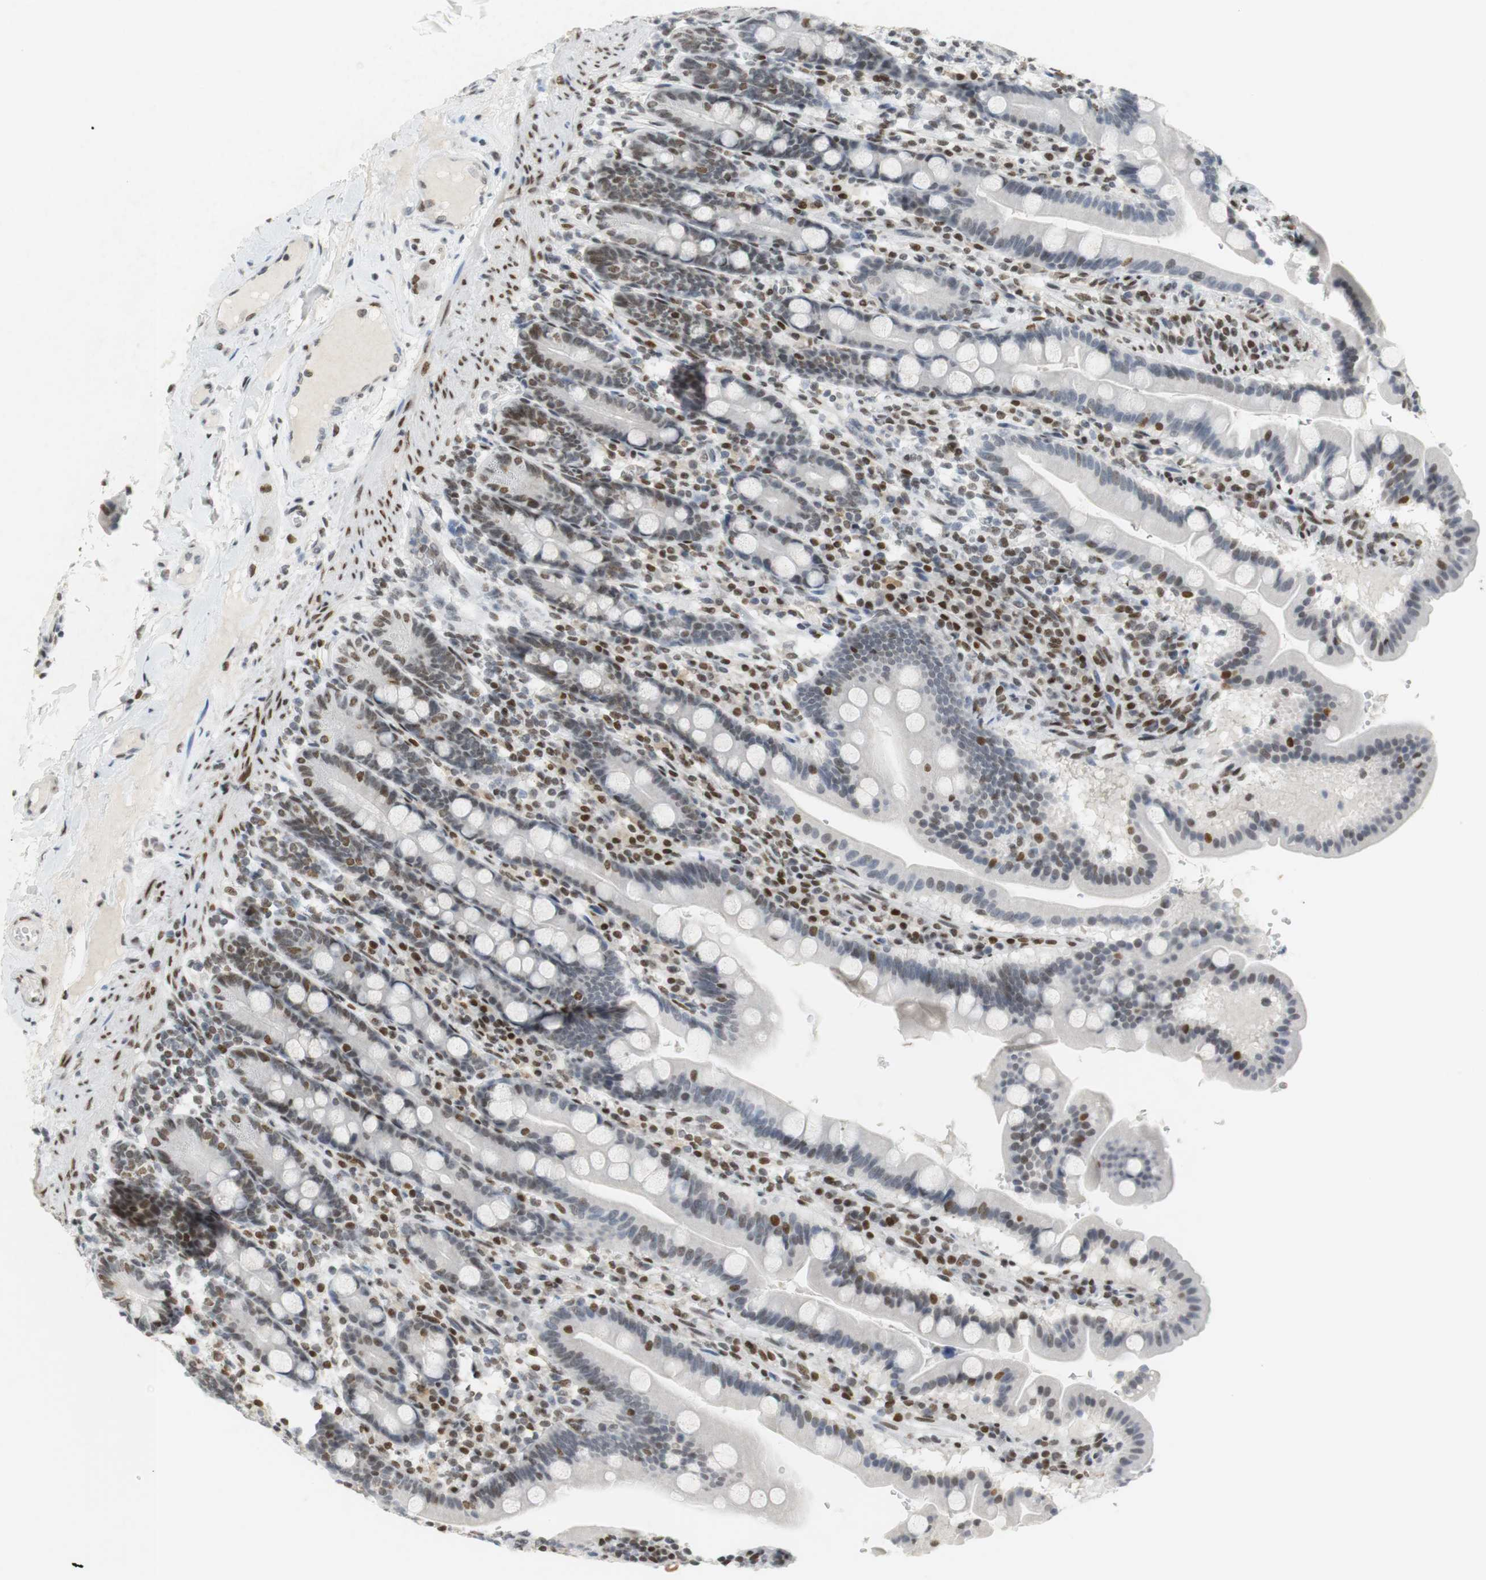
{"staining": {"intensity": "moderate", "quantity": "<25%", "location": "nuclear"}, "tissue": "duodenum", "cell_type": "Glandular cells", "image_type": "normal", "snomed": [{"axis": "morphology", "description": "Normal tissue, NOS"}, {"axis": "topography", "description": "Duodenum"}], "caption": "Glandular cells show moderate nuclear staining in approximately <25% of cells in benign duodenum.", "gene": "BMI1", "patient": {"sex": "male", "age": 50}}